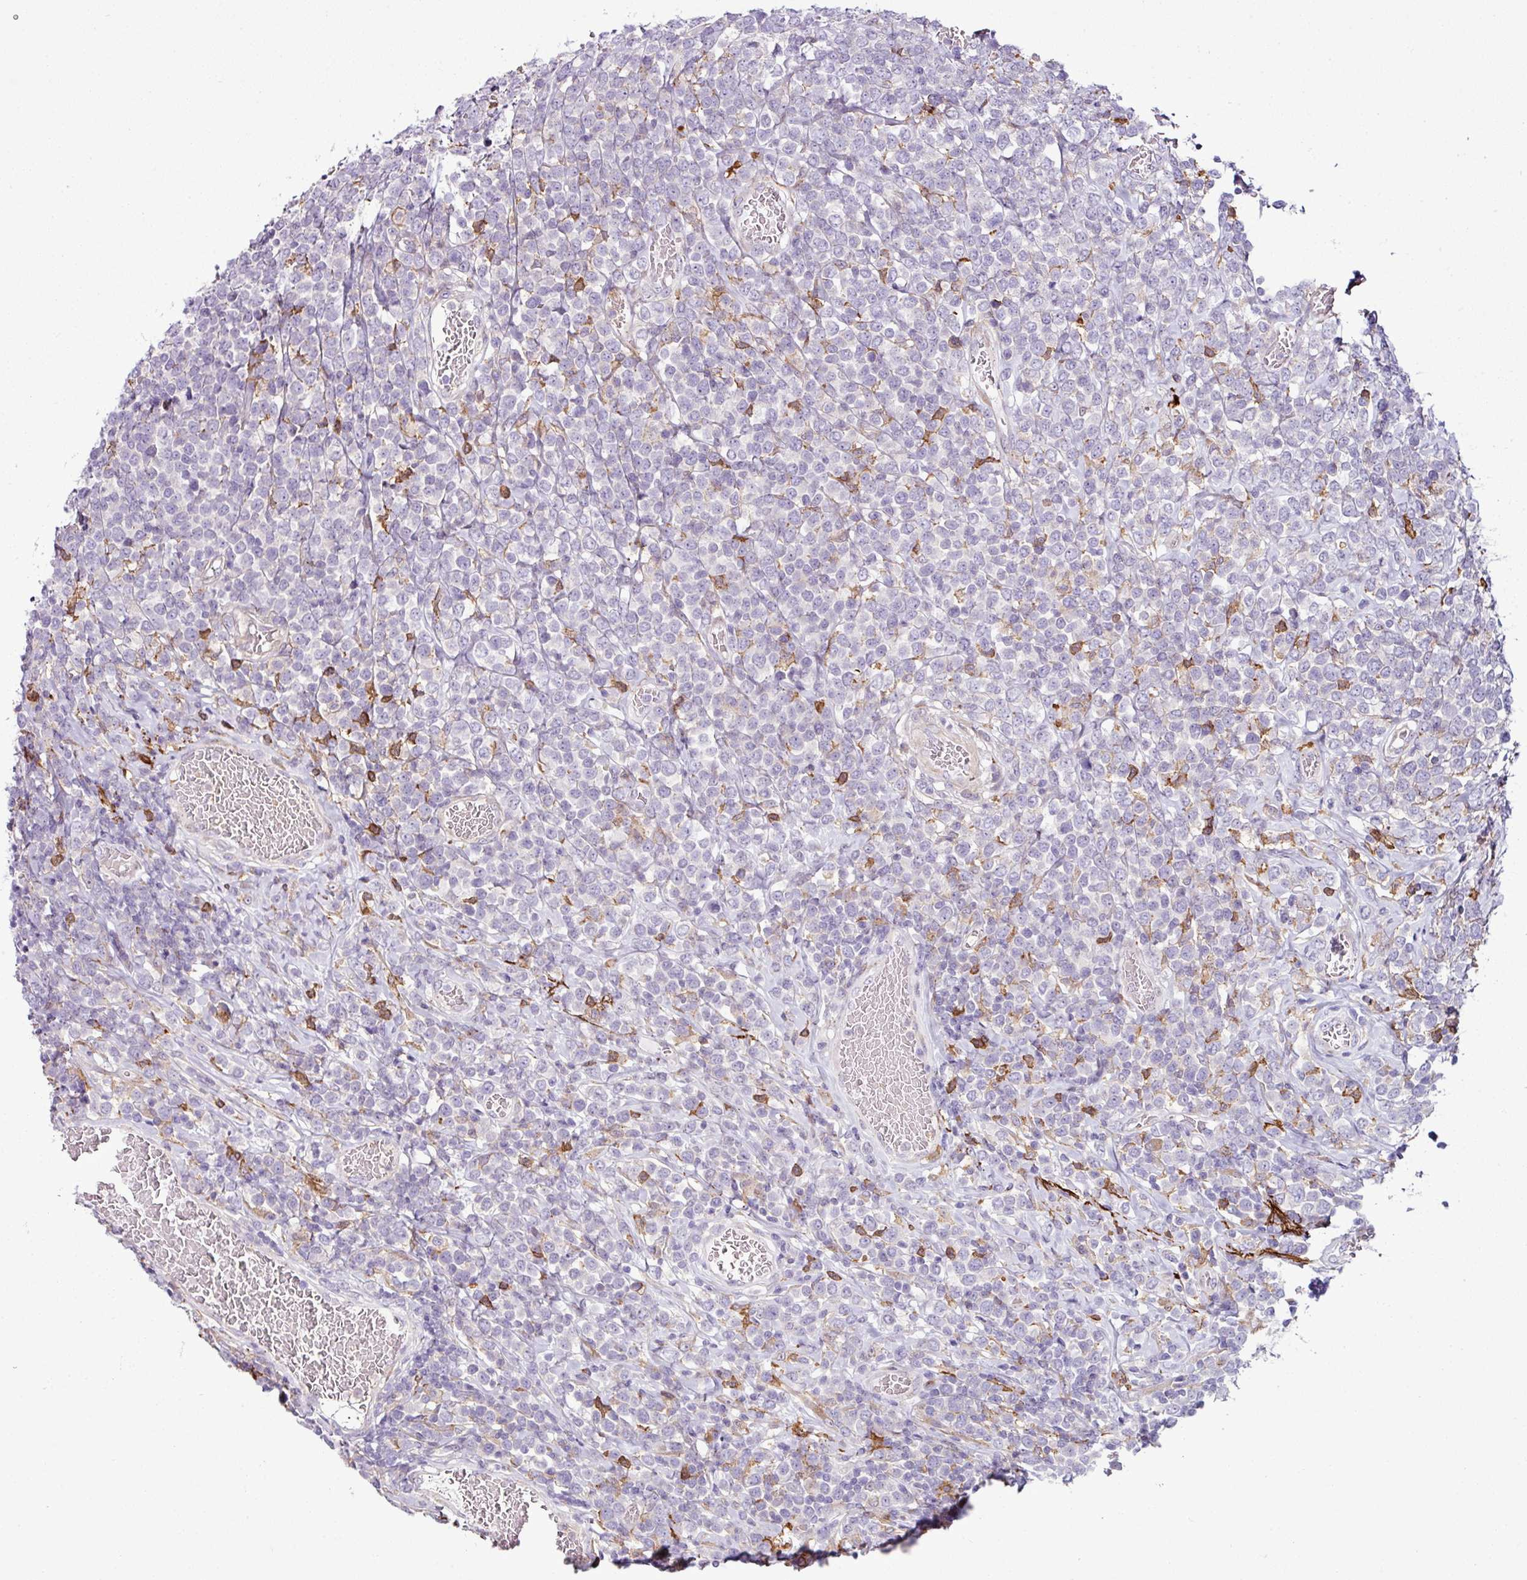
{"staining": {"intensity": "negative", "quantity": "none", "location": "none"}, "tissue": "lymphoma", "cell_type": "Tumor cells", "image_type": "cancer", "snomed": [{"axis": "morphology", "description": "Malignant lymphoma, non-Hodgkin's type, High grade"}, {"axis": "topography", "description": "Soft tissue"}], "caption": "Protein analysis of malignant lymphoma, non-Hodgkin's type (high-grade) reveals no significant positivity in tumor cells.", "gene": "COL8A1", "patient": {"sex": "female", "age": 56}}